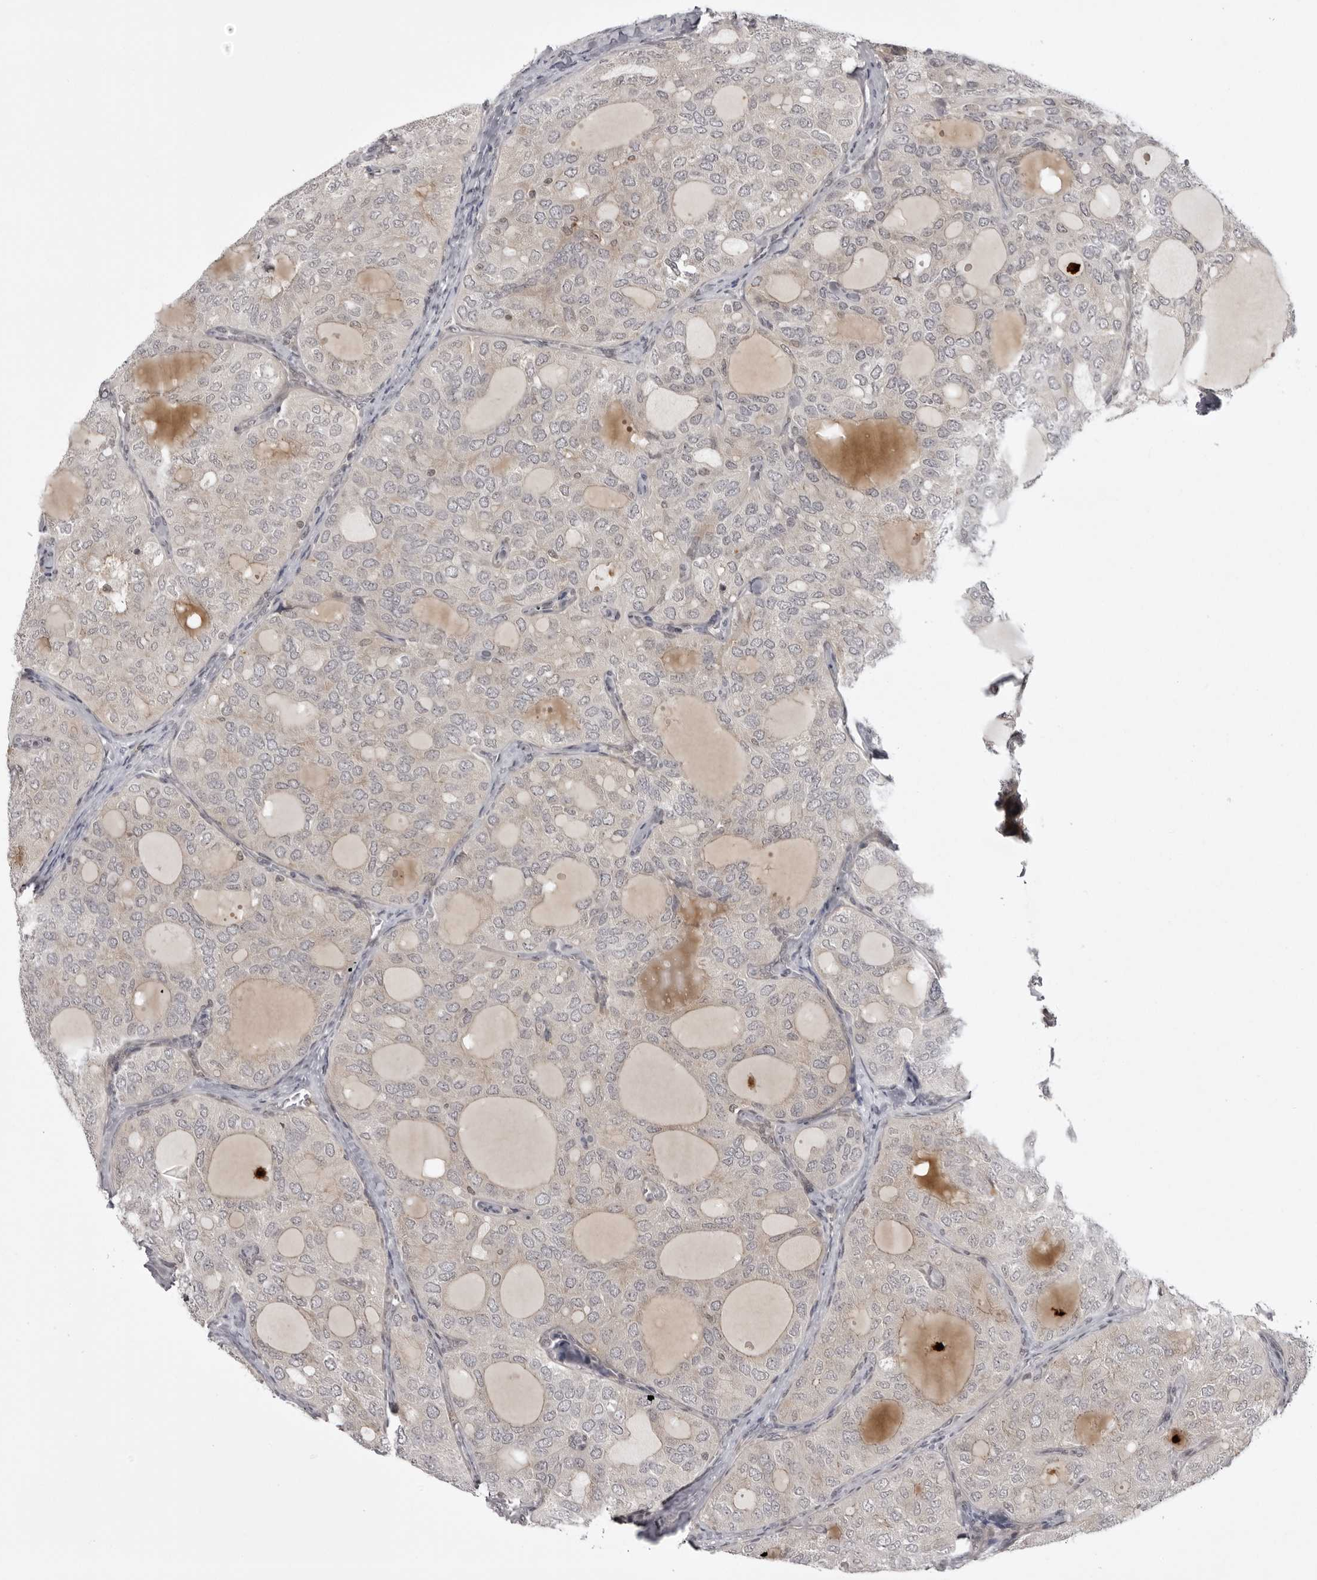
{"staining": {"intensity": "negative", "quantity": "none", "location": "none"}, "tissue": "thyroid cancer", "cell_type": "Tumor cells", "image_type": "cancer", "snomed": [{"axis": "morphology", "description": "Follicular adenoma carcinoma, NOS"}, {"axis": "topography", "description": "Thyroid gland"}], "caption": "Immunohistochemistry (IHC) micrograph of human thyroid cancer (follicular adenoma carcinoma) stained for a protein (brown), which shows no positivity in tumor cells. (Brightfield microscopy of DAB (3,3'-diaminobenzidine) immunohistochemistry (IHC) at high magnification).", "gene": "USP43", "patient": {"sex": "male", "age": 75}}